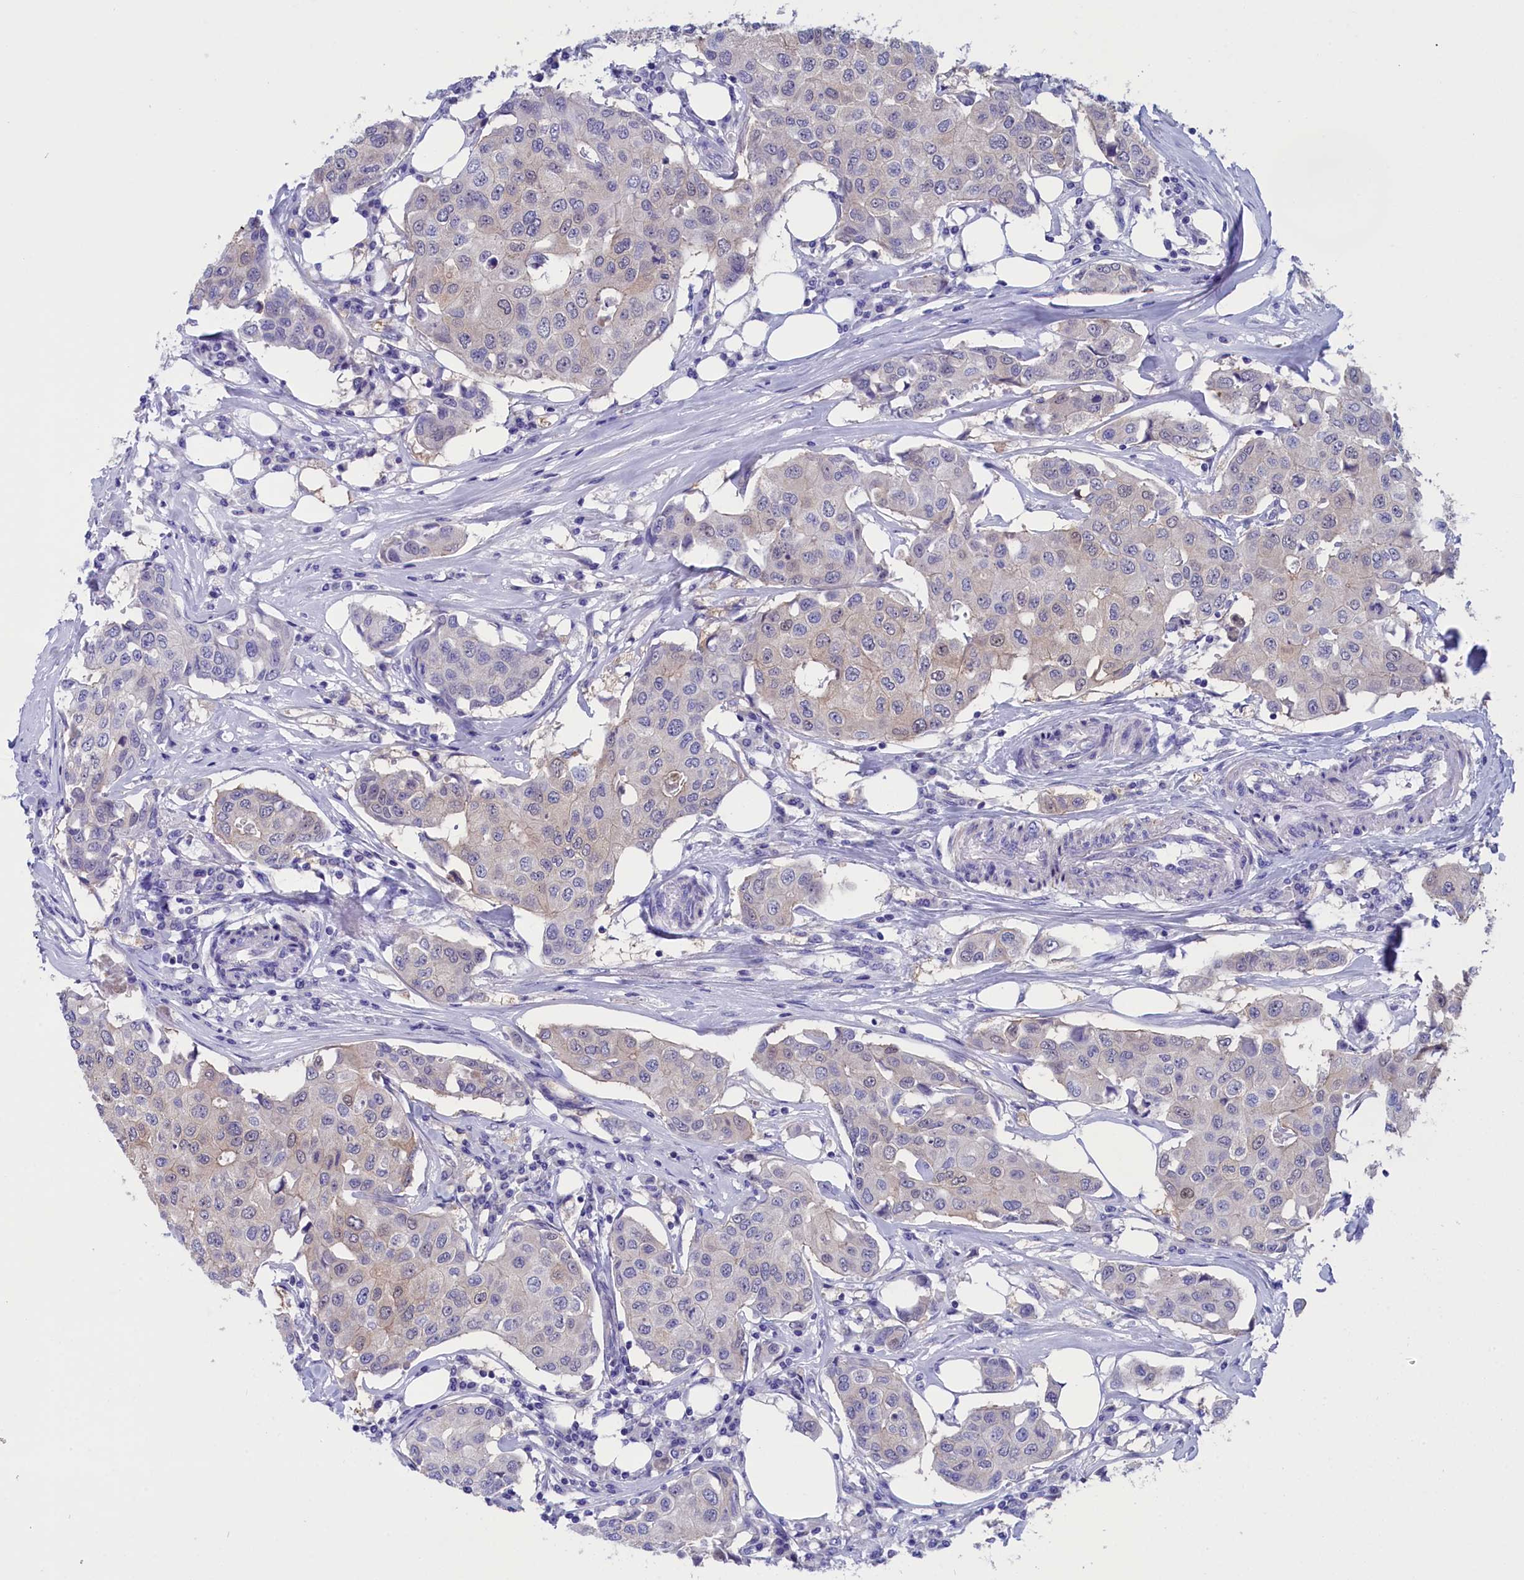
{"staining": {"intensity": "negative", "quantity": "none", "location": "none"}, "tissue": "breast cancer", "cell_type": "Tumor cells", "image_type": "cancer", "snomed": [{"axis": "morphology", "description": "Duct carcinoma"}, {"axis": "topography", "description": "Breast"}], "caption": "Tumor cells show no significant protein expression in breast cancer (invasive ductal carcinoma).", "gene": "VPS35L", "patient": {"sex": "female", "age": 80}}